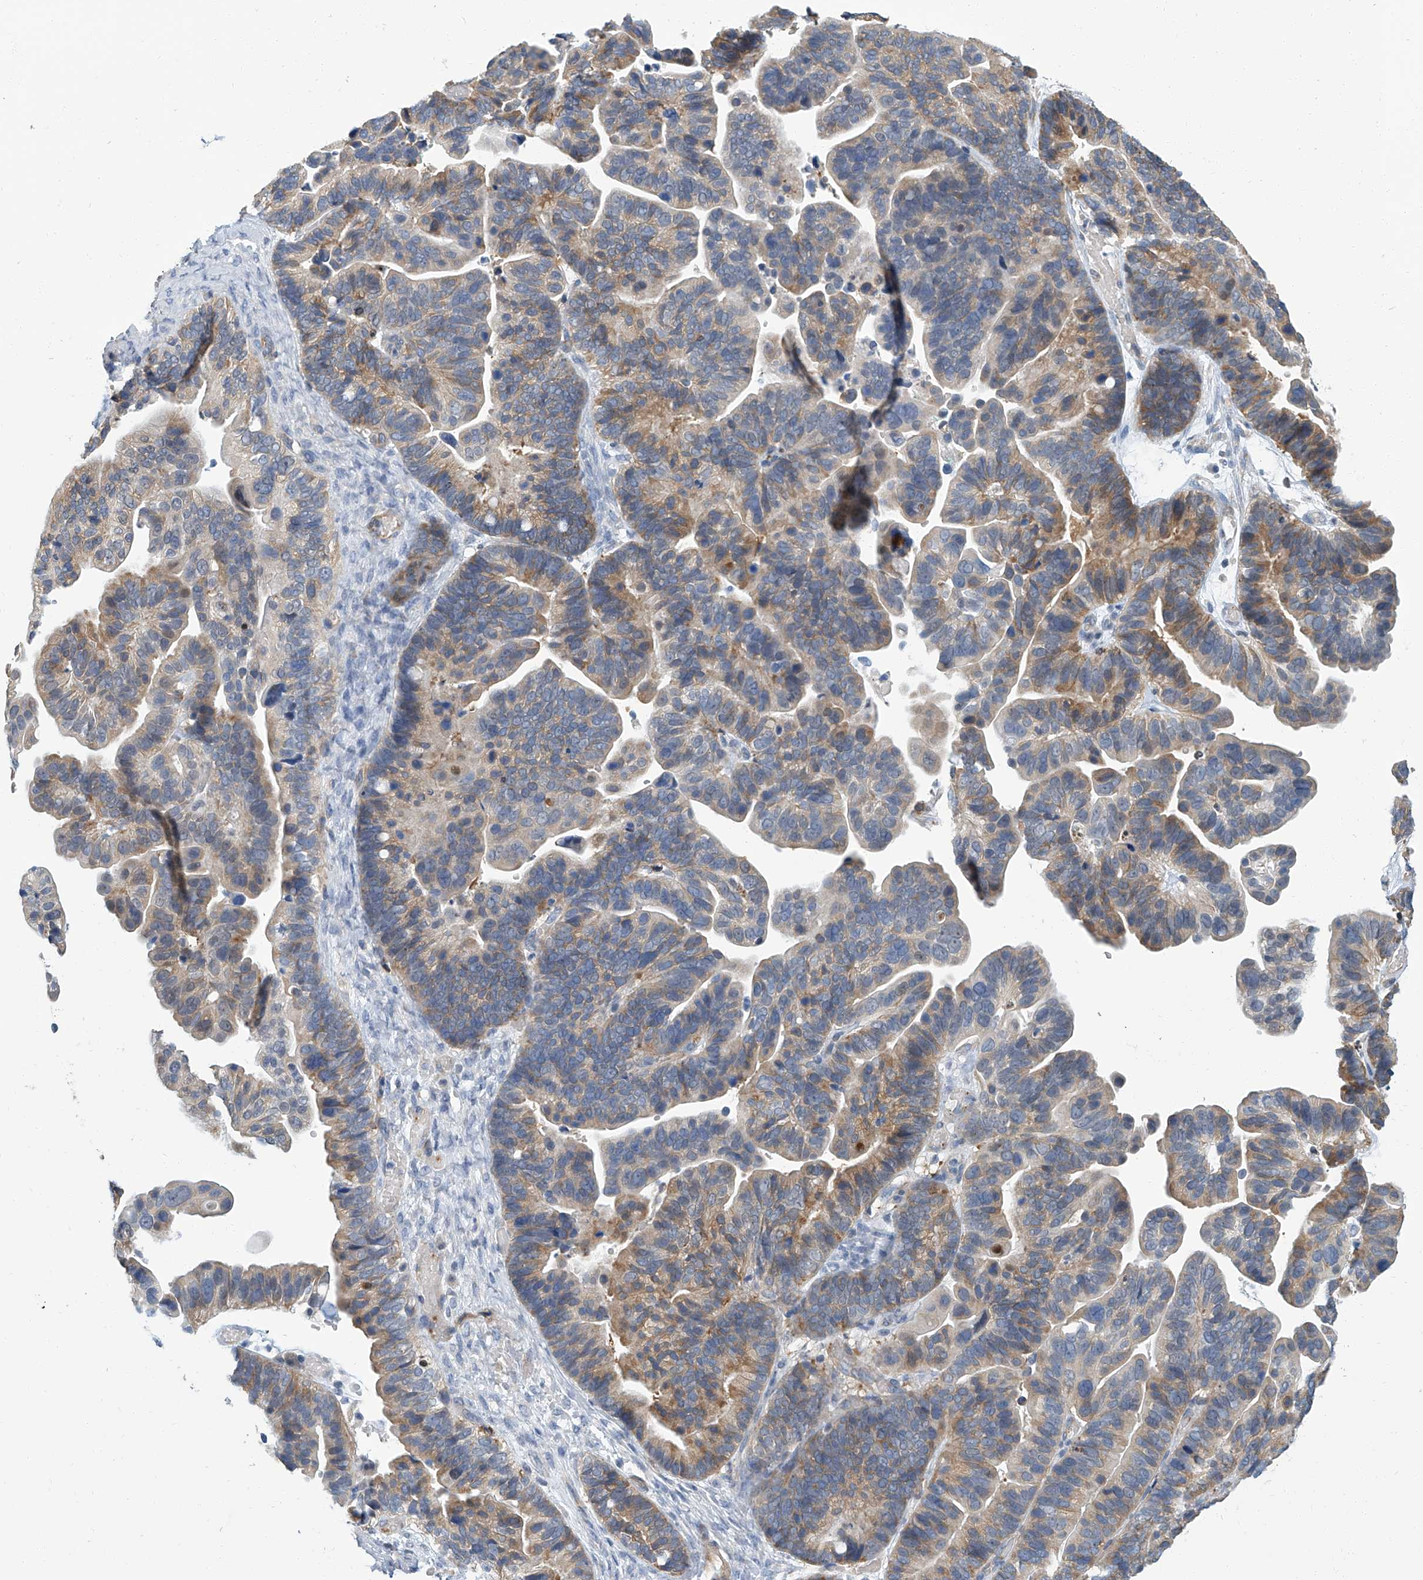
{"staining": {"intensity": "moderate", "quantity": "<25%", "location": "cytoplasmic/membranous"}, "tissue": "ovarian cancer", "cell_type": "Tumor cells", "image_type": "cancer", "snomed": [{"axis": "morphology", "description": "Cystadenocarcinoma, serous, NOS"}, {"axis": "topography", "description": "Ovary"}], "caption": "Tumor cells exhibit low levels of moderate cytoplasmic/membranous positivity in about <25% of cells in ovarian cancer.", "gene": "PSMB10", "patient": {"sex": "female", "age": 56}}